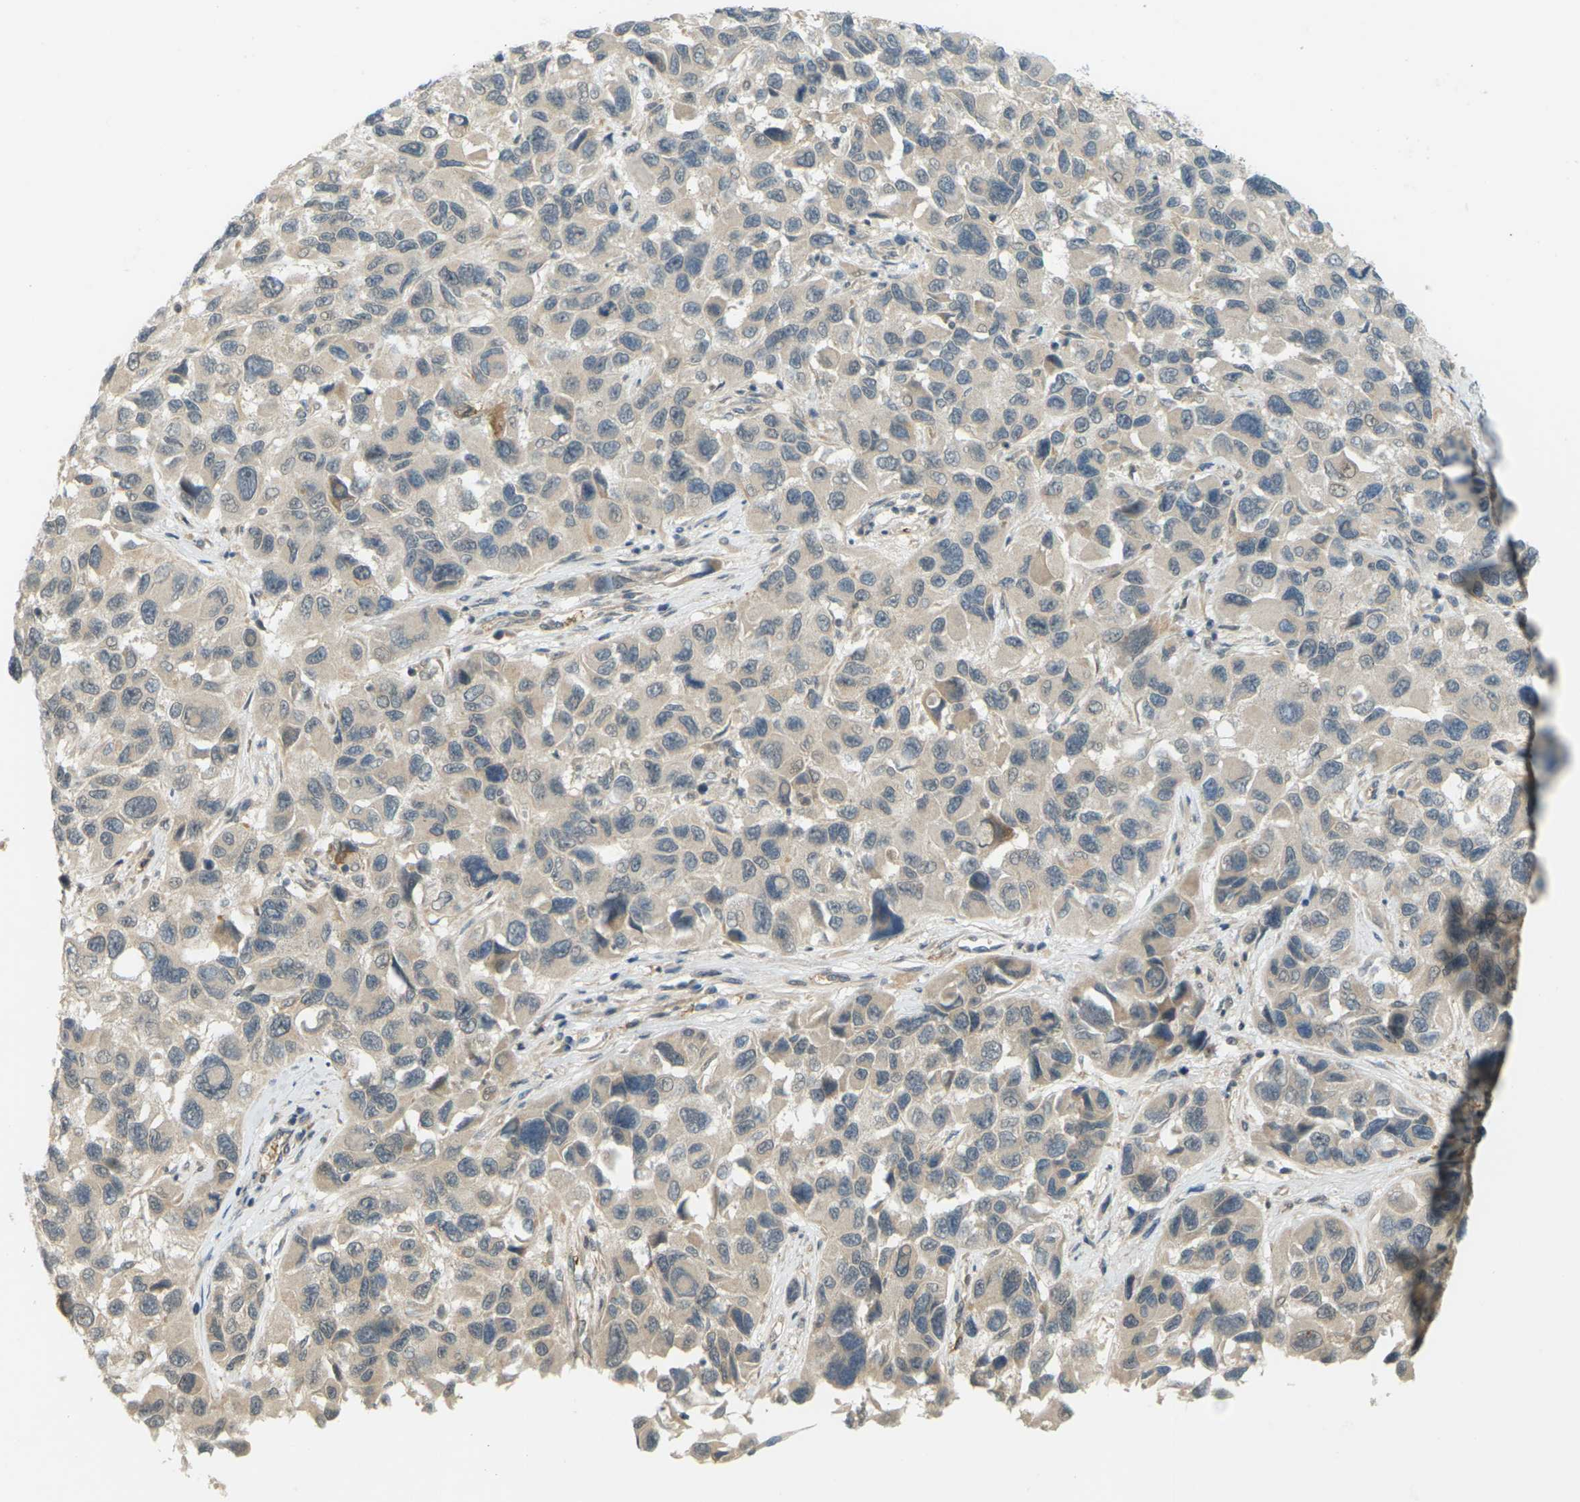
{"staining": {"intensity": "weak", "quantity": ">75%", "location": "cytoplasmic/membranous"}, "tissue": "melanoma", "cell_type": "Tumor cells", "image_type": "cancer", "snomed": [{"axis": "morphology", "description": "Malignant melanoma, NOS"}, {"axis": "topography", "description": "Skin"}], "caption": "The micrograph exhibits immunohistochemical staining of melanoma. There is weak cytoplasmic/membranous positivity is appreciated in about >75% of tumor cells.", "gene": "SOCS6", "patient": {"sex": "male", "age": 53}}